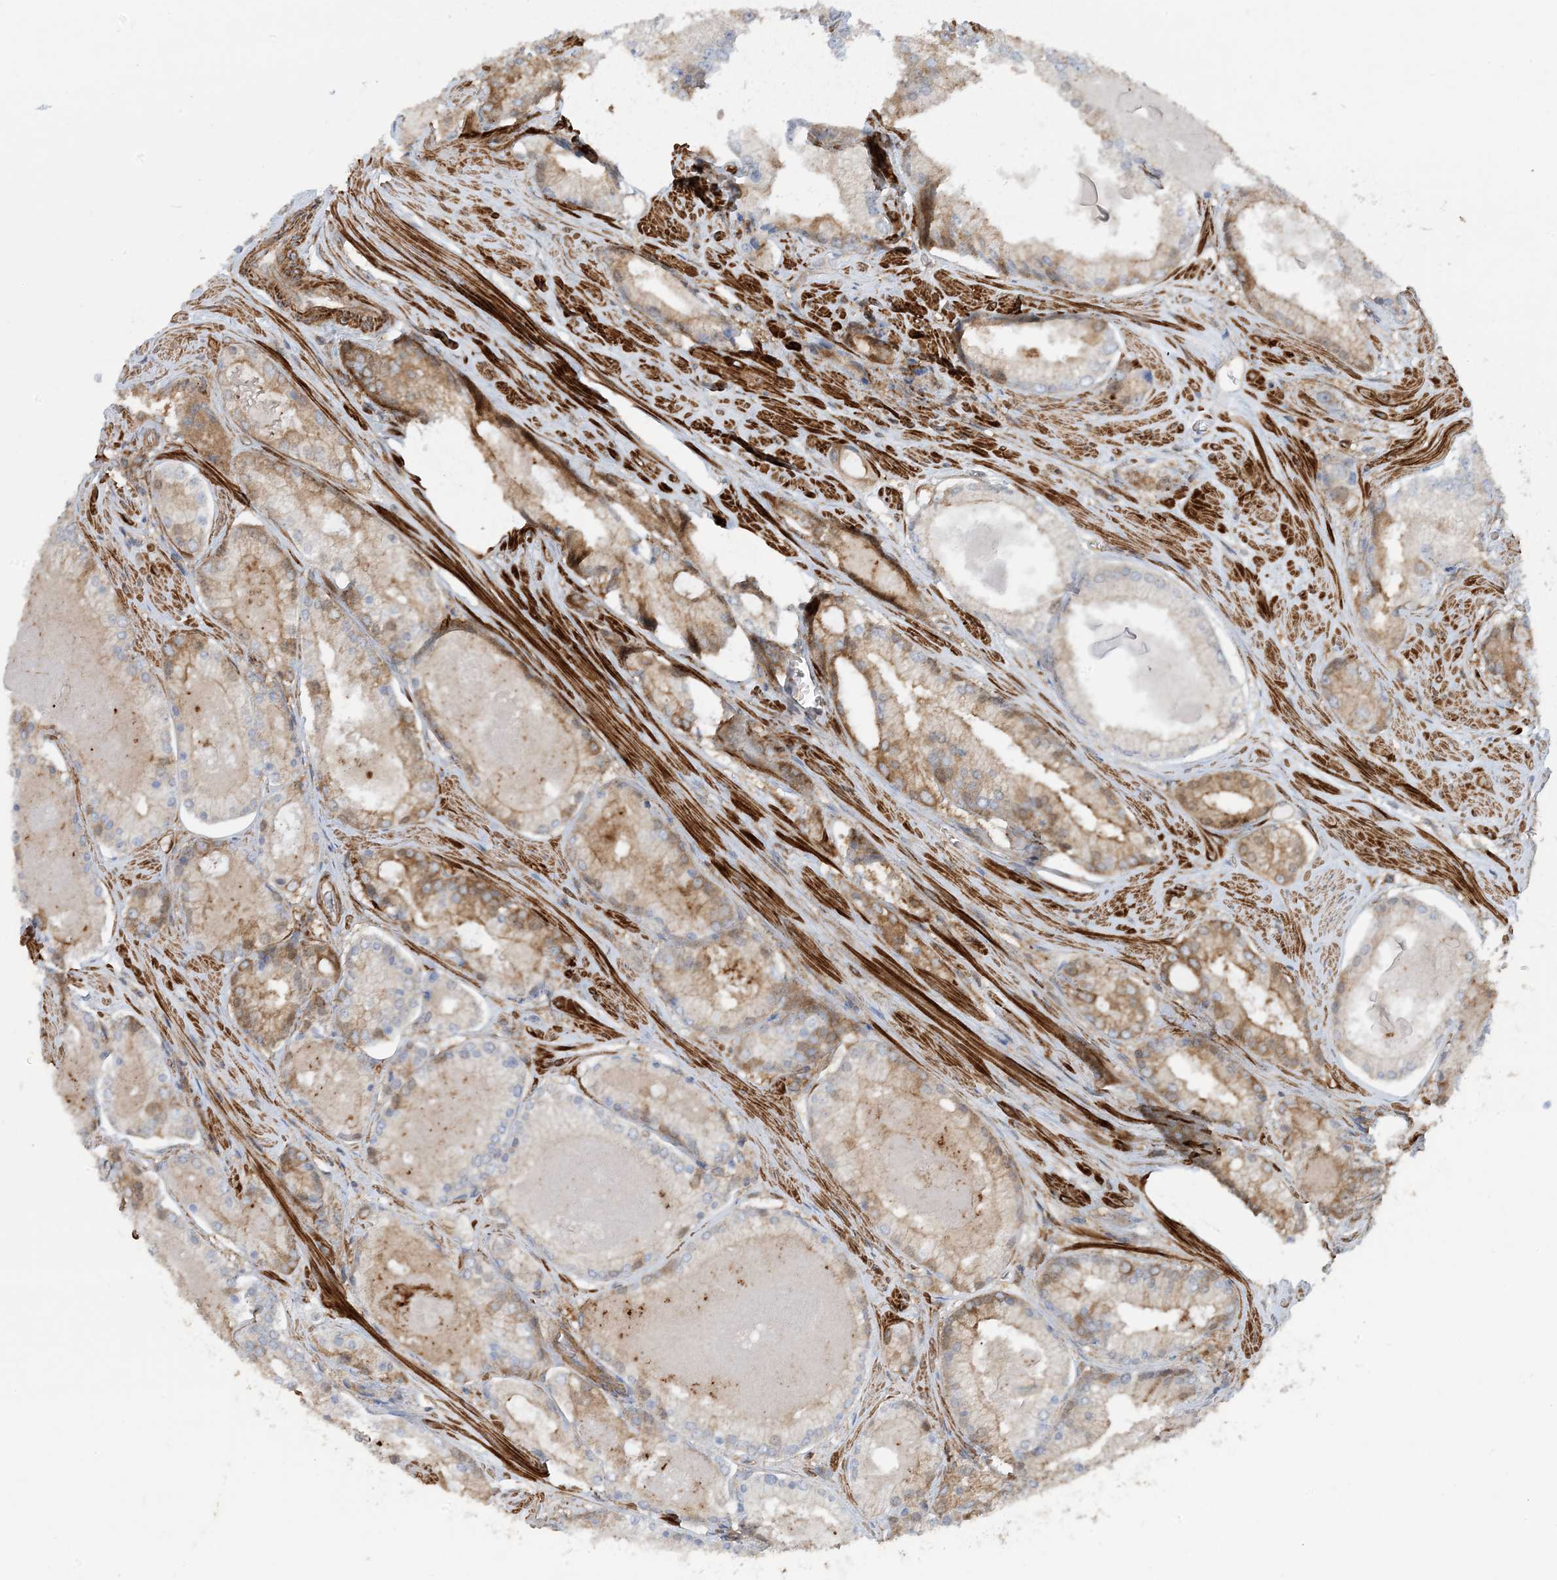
{"staining": {"intensity": "moderate", "quantity": "25%-75%", "location": "cytoplasmic/membranous"}, "tissue": "prostate cancer", "cell_type": "Tumor cells", "image_type": "cancer", "snomed": [{"axis": "morphology", "description": "Adenocarcinoma, Low grade"}, {"axis": "topography", "description": "Prostate"}], "caption": "Moderate cytoplasmic/membranous staining for a protein is seen in approximately 25%-75% of tumor cells of prostate cancer using IHC.", "gene": "STAM2", "patient": {"sex": "male", "age": 54}}